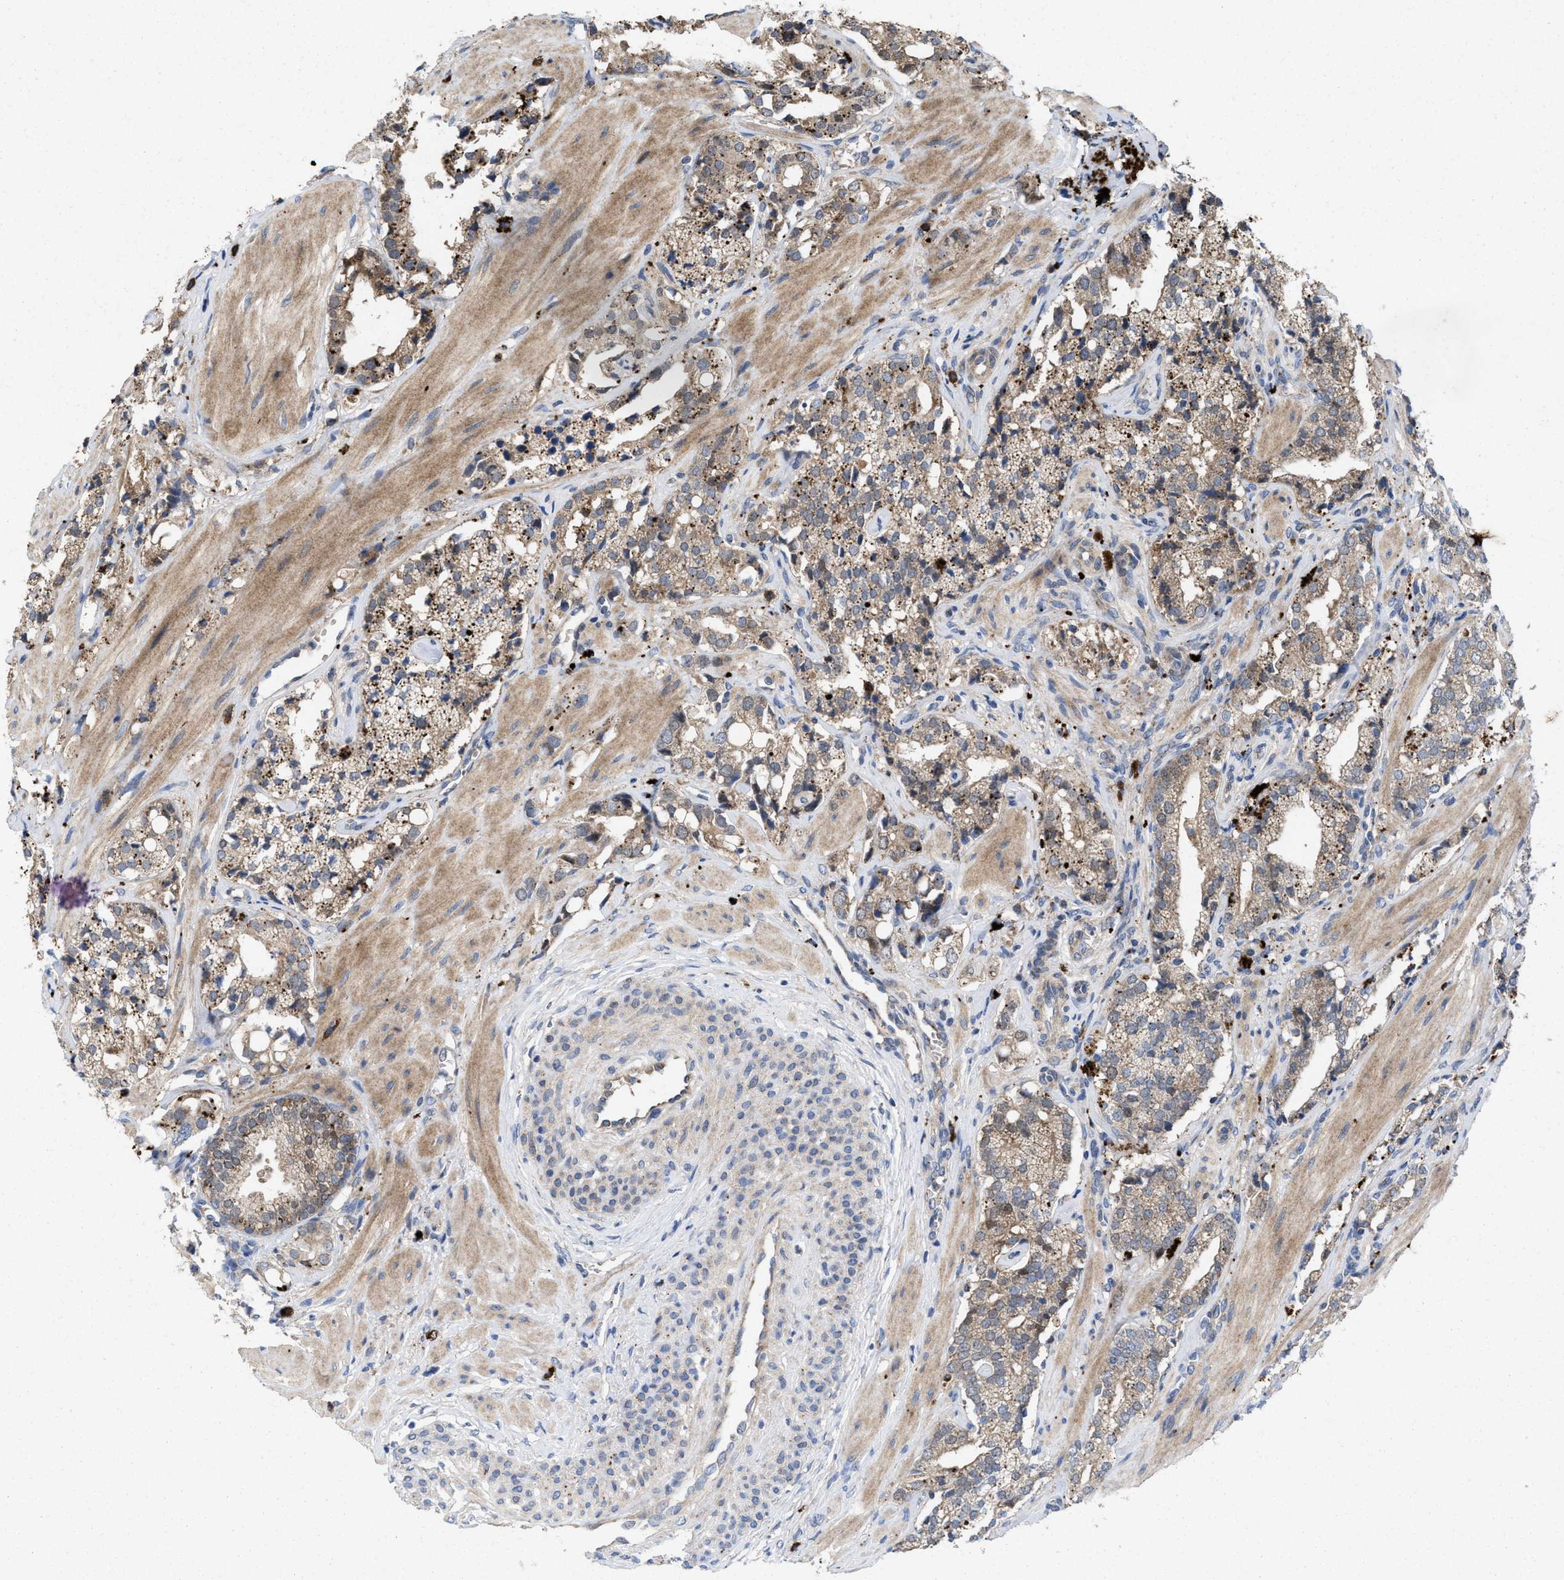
{"staining": {"intensity": "weak", "quantity": "25%-75%", "location": "cytoplasmic/membranous"}, "tissue": "prostate cancer", "cell_type": "Tumor cells", "image_type": "cancer", "snomed": [{"axis": "morphology", "description": "Adenocarcinoma, High grade"}, {"axis": "topography", "description": "Prostate"}], "caption": "Human prostate cancer (adenocarcinoma (high-grade)) stained with a protein marker displays weak staining in tumor cells.", "gene": "MSI2", "patient": {"sex": "male", "age": 52}}